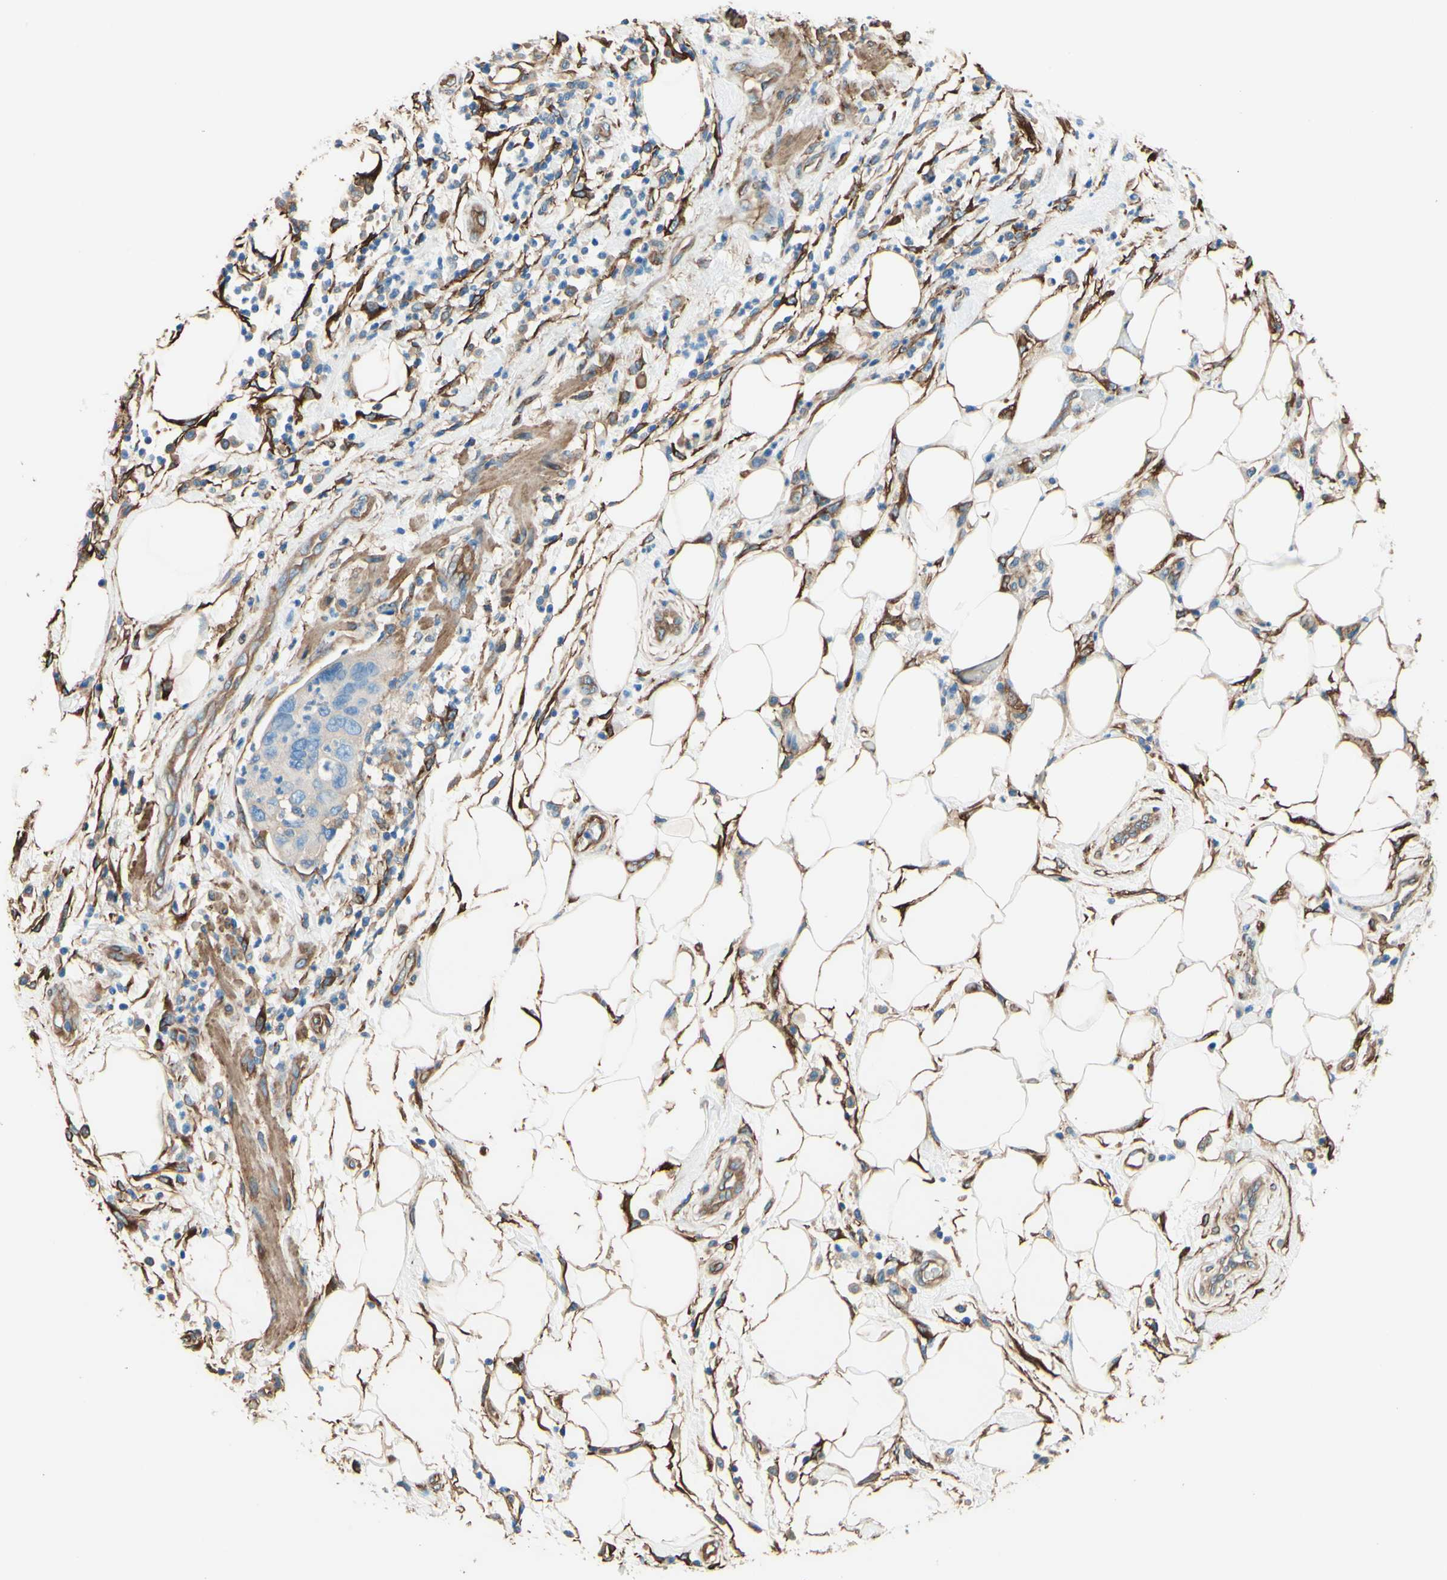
{"staining": {"intensity": "negative", "quantity": "none", "location": "none"}, "tissue": "pancreatic cancer", "cell_type": "Tumor cells", "image_type": "cancer", "snomed": [{"axis": "morphology", "description": "Adenocarcinoma, NOS"}, {"axis": "topography", "description": "Pancreas"}], "caption": "DAB immunohistochemical staining of adenocarcinoma (pancreatic) shows no significant staining in tumor cells. (Stains: DAB immunohistochemistry with hematoxylin counter stain, Microscopy: brightfield microscopy at high magnification).", "gene": "DPYSL3", "patient": {"sex": "female", "age": 71}}